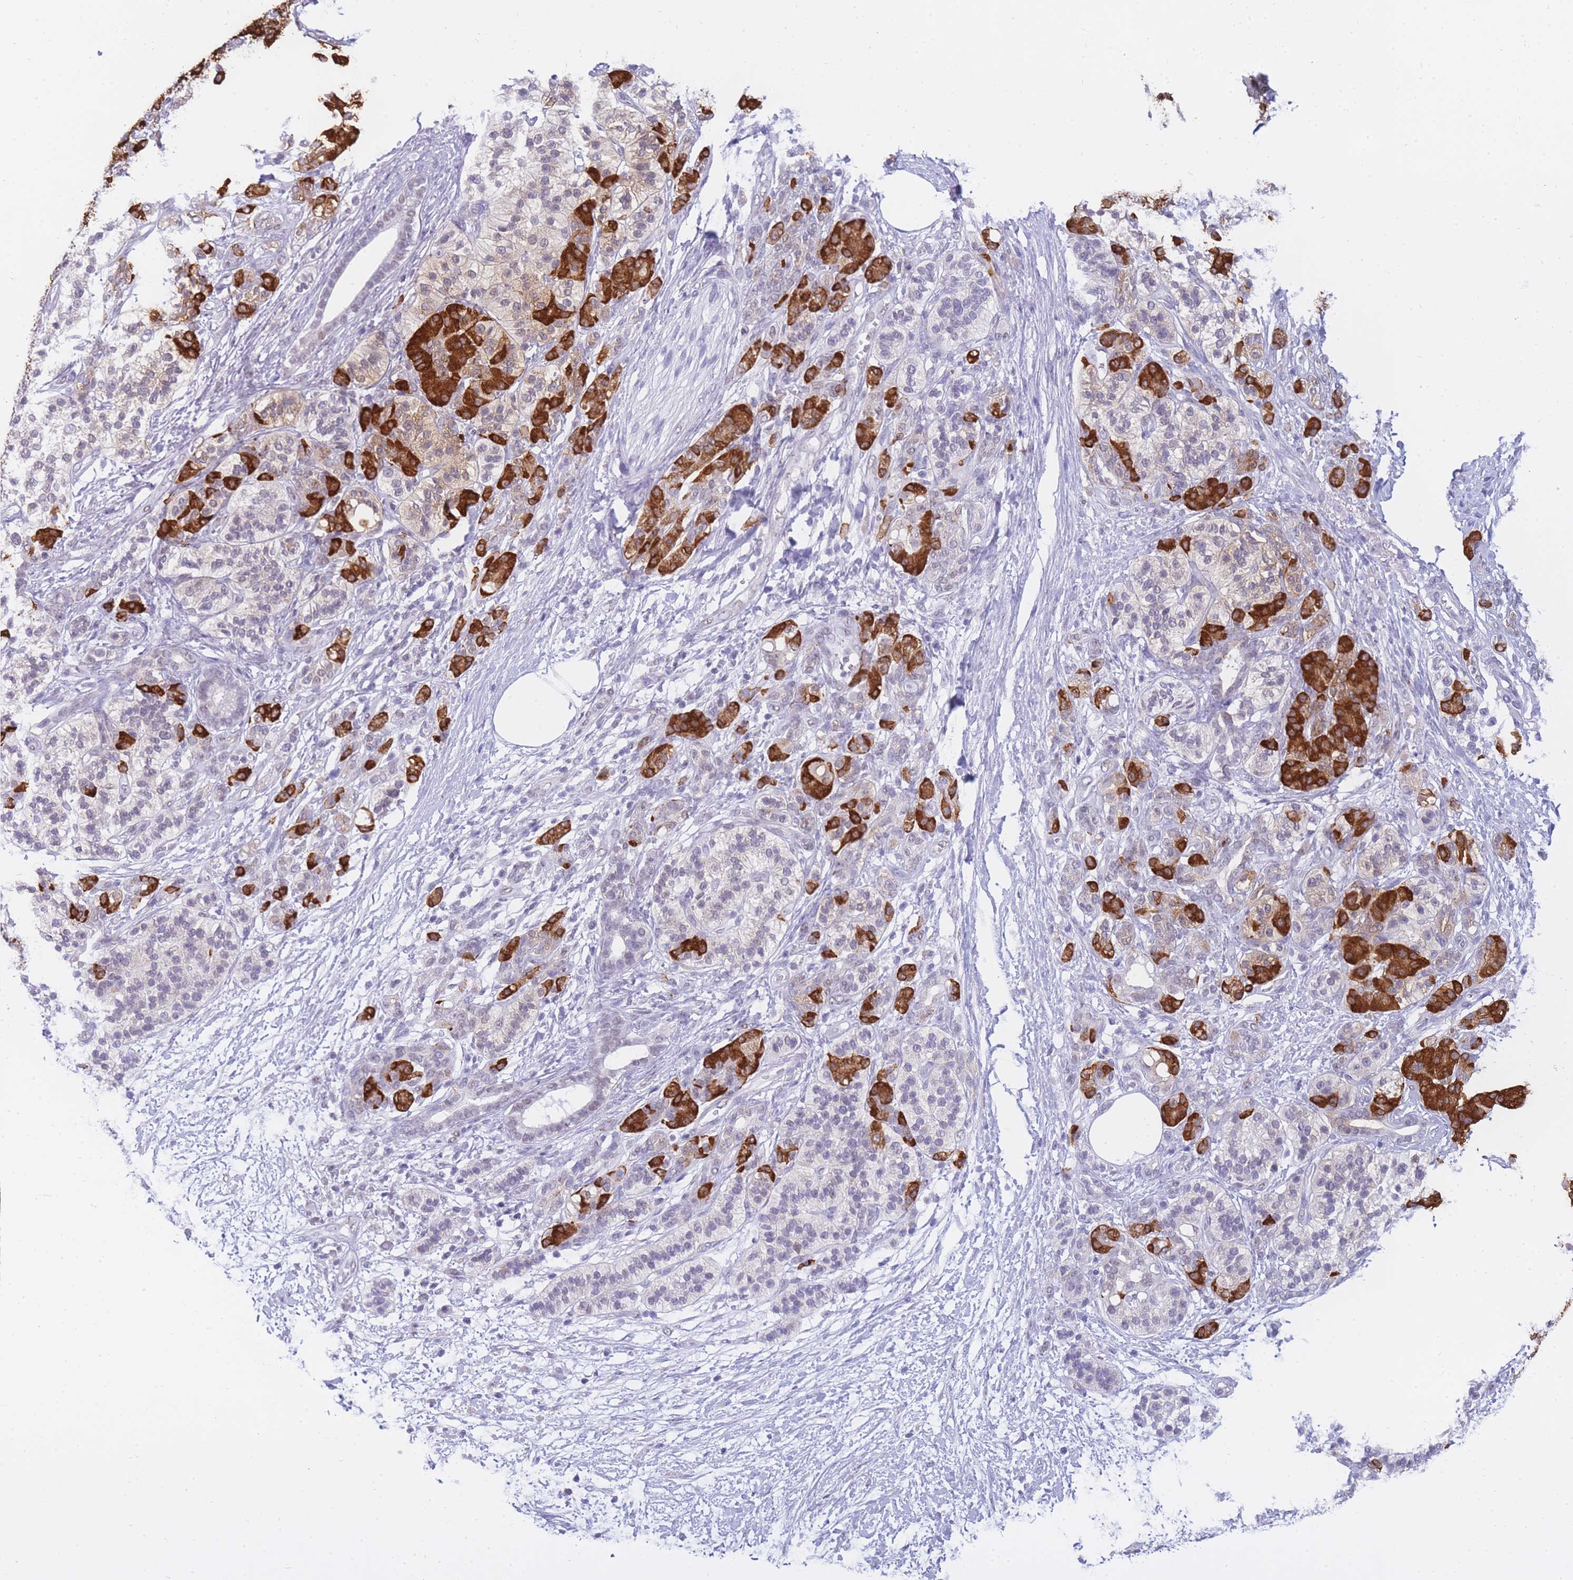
{"staining": {"intensity": "strong", "quantity": "25%-75%", "location": "cytoplasmic/membranous"}, "tissue": "pancreatic cancer", "cell_type": "Tumor cells", "image_type": "cancer", "snomed": [{"axis": "morphology", "description": "Adenocarcinoma, NOS"}, {"axis": "topography", "description": "Pancreas"}], "caption": "Protein staining by immunohistochemistry (IHC) demonstrates strong cytoplasmic/membranous positivity in about 25%-75% of tumor cells in pancreatic cancer (adenocarcinoma).", "gene": "FRAT2", "patient": {"sex": "male", "age": 57}}